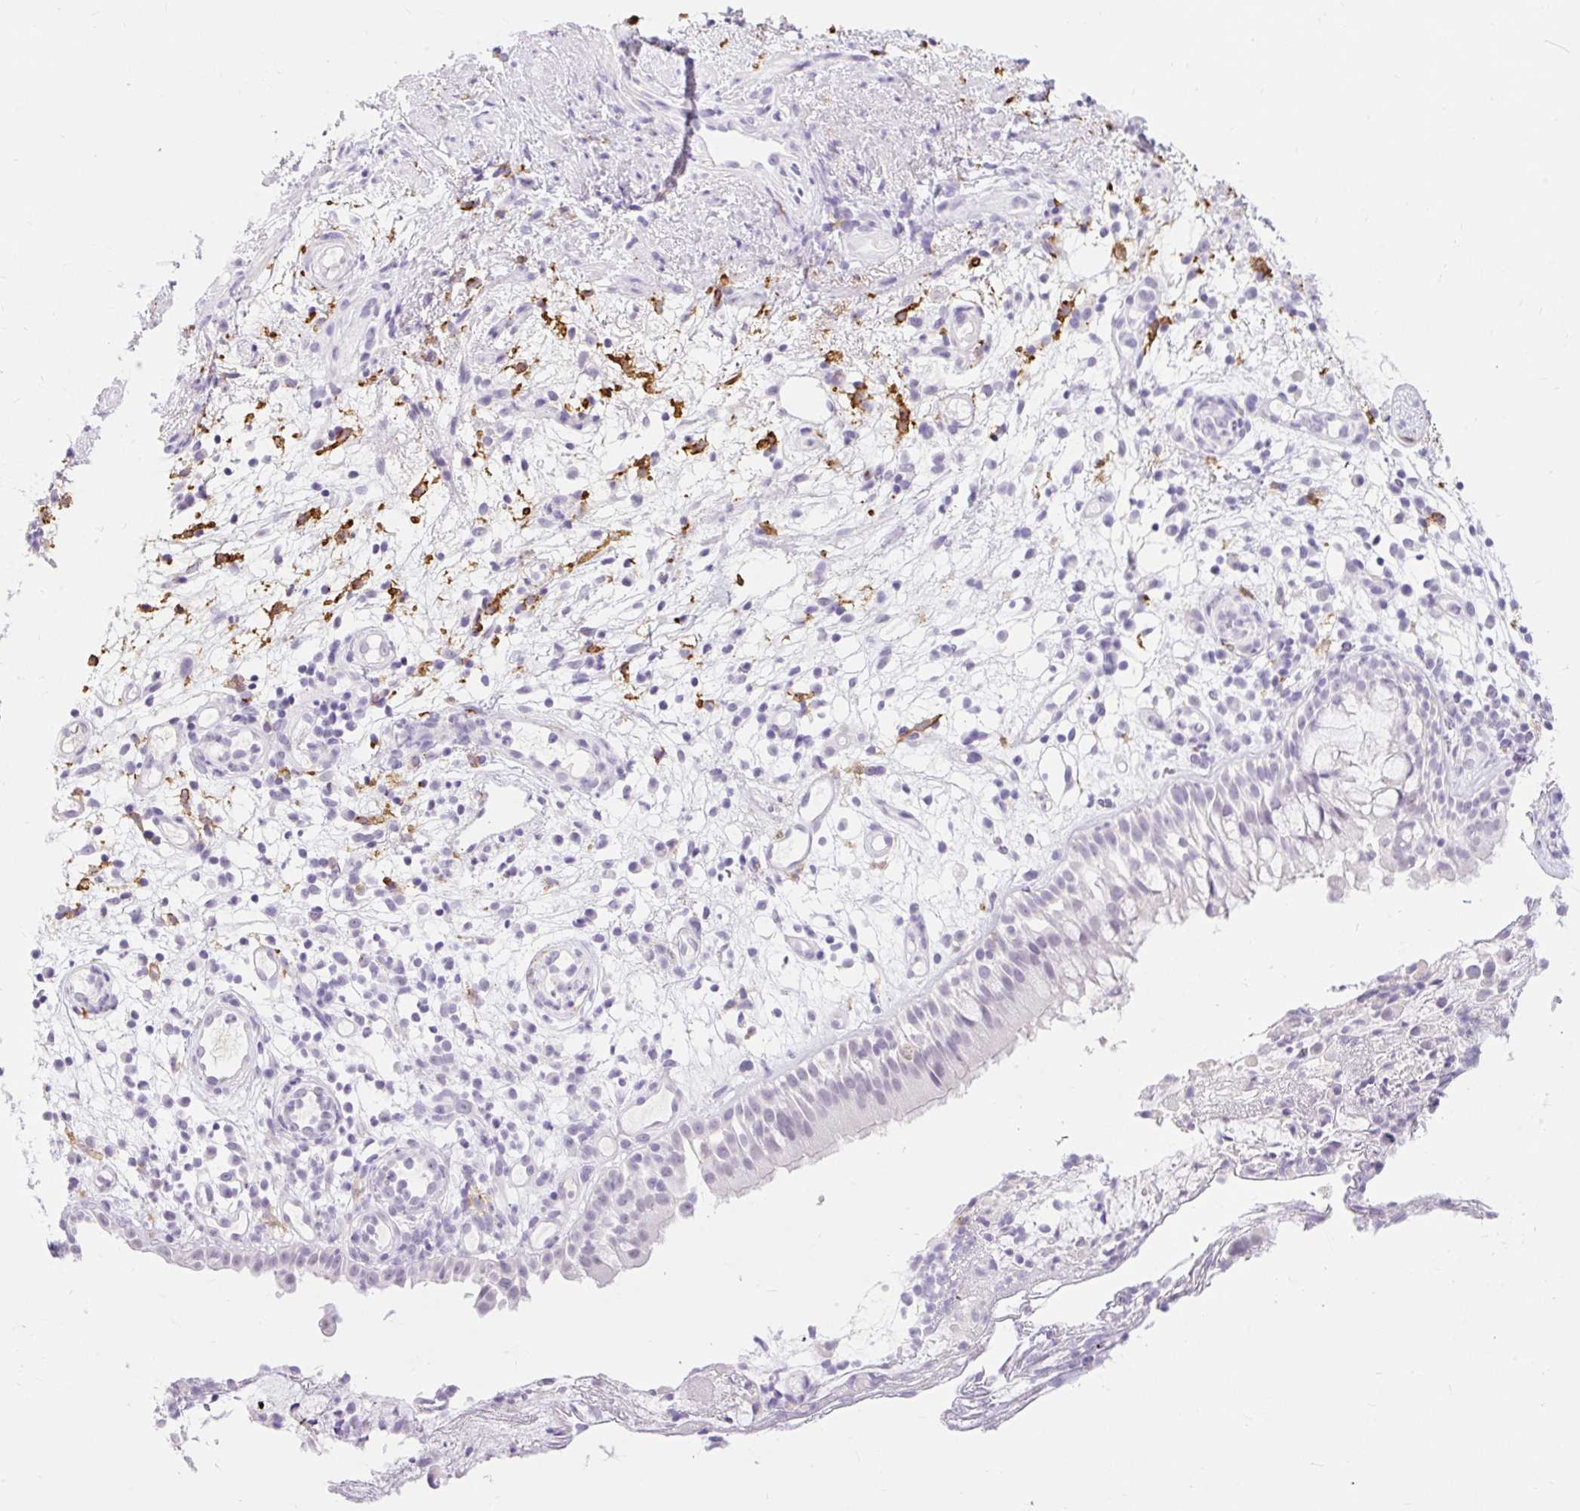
{"staining": {"intensity": "negative", "quantity": "none", "location": "none"}, "tissue": "nasopharynx", "cell_type": "Respiratory epithelial cells", "image_type": "normal", "snomed": [{"axis": "morphology", "description": "Normal tissue, NOS"}, {"axis": "morphology", "description": "Inflammation, NOS"}, {"axis": "topography", "description": "Nasopharynx"}], "caption": "This is an IHC image of normal nasopharynx. There is no positivity in respiratory epithelial cells.", "gene": "SIGLEC1", "patient": {"sex": "male", "age": 54}}